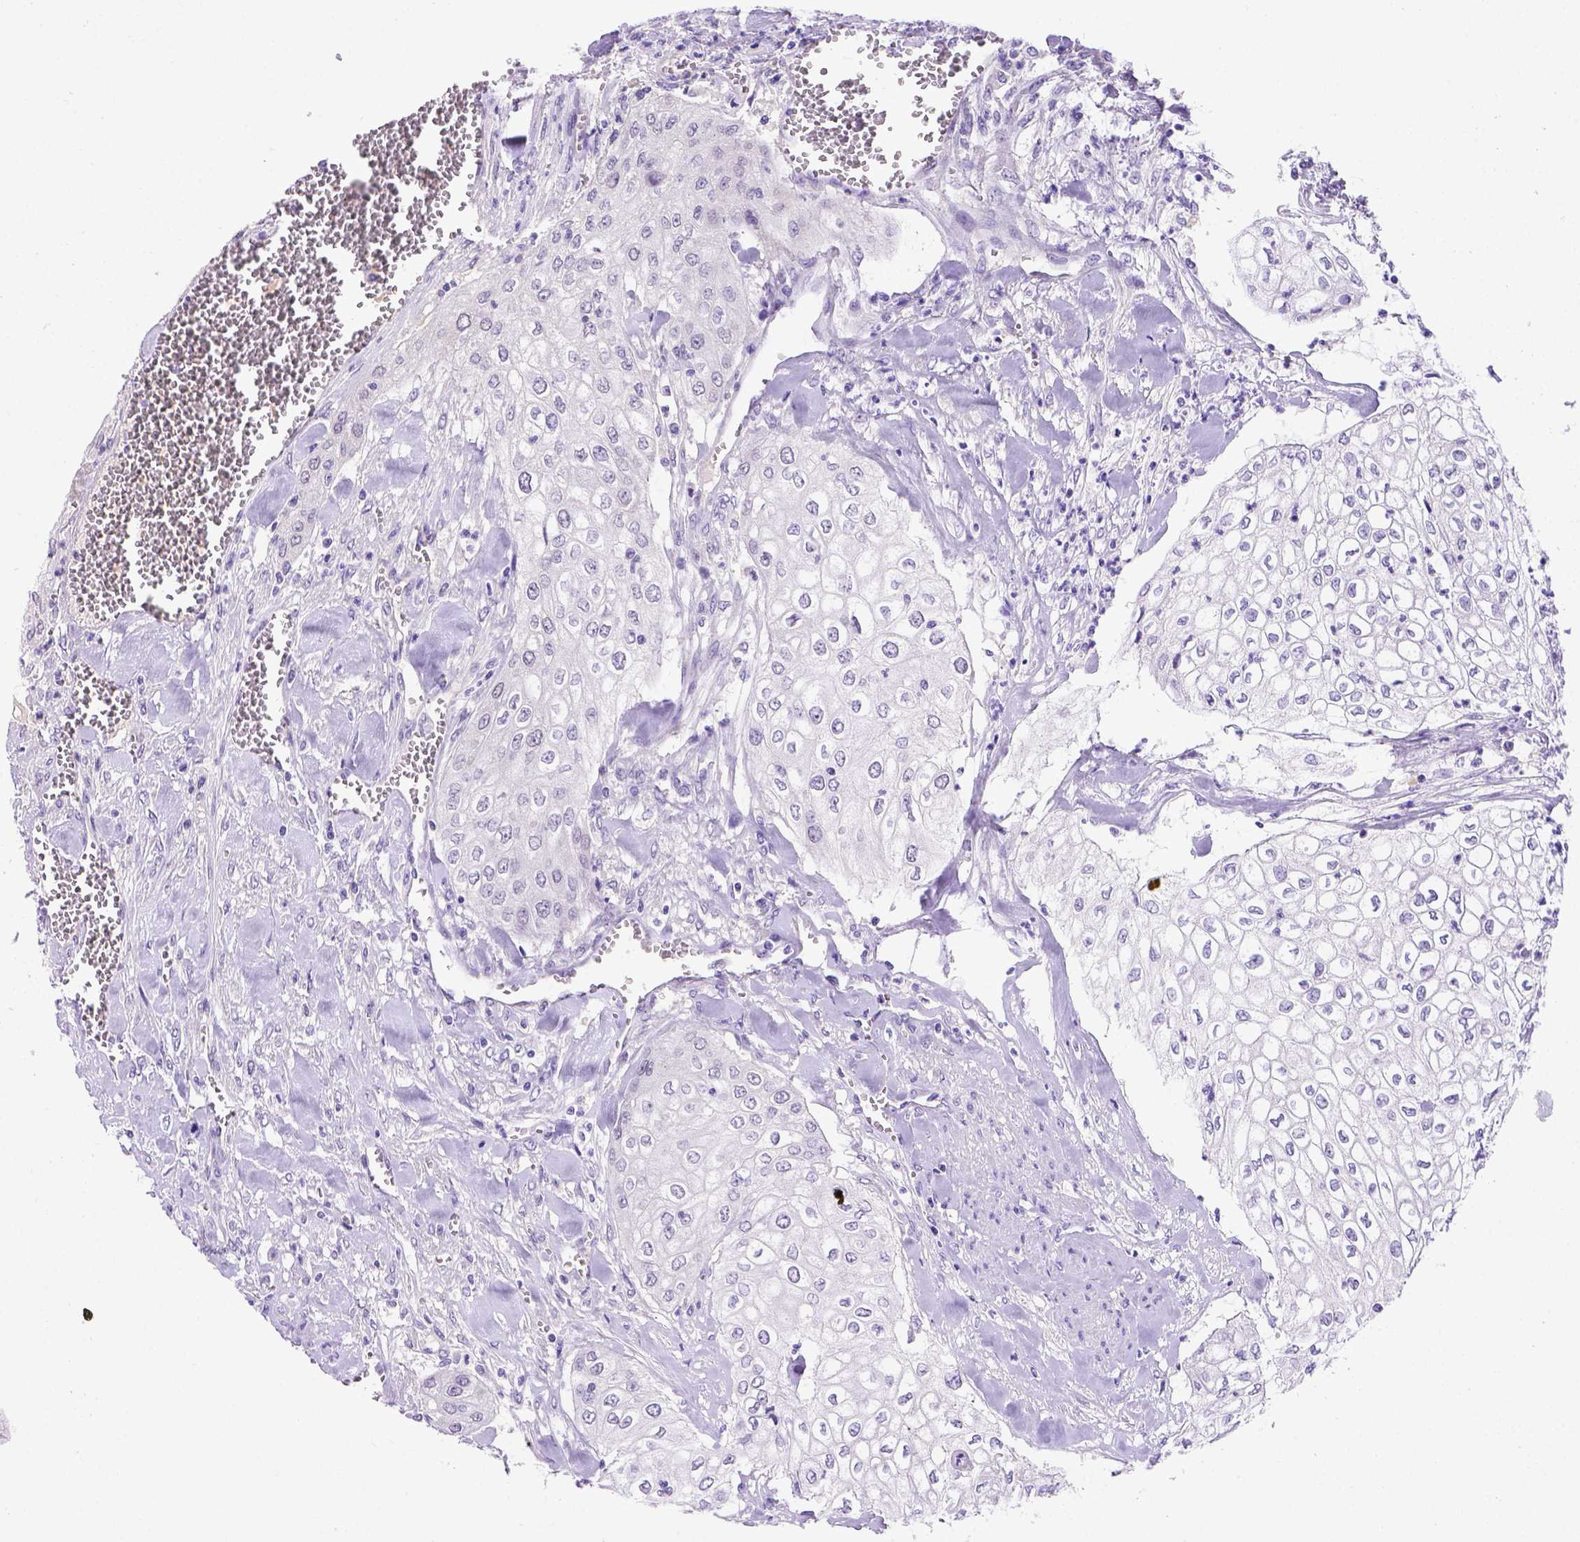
{"staining": {"intensity": "negative", "quantity": "none", "location": "none"}, "tissue": "urothelial cancer", "cell_type": "Tumor cells", "image_type": "cancer", "snomed": [{"axis": "morphology", "description": "Urothelial carcinoma, High grade"}, {"axis": "topography", "description": "Urinary bladder"}], "caption": "Immunohistochemistry of urothelial cancer demonstrates no positivity in tumor cells.", "gene": "FAM81B", "patient": {"sex": "male", "age": 62}}